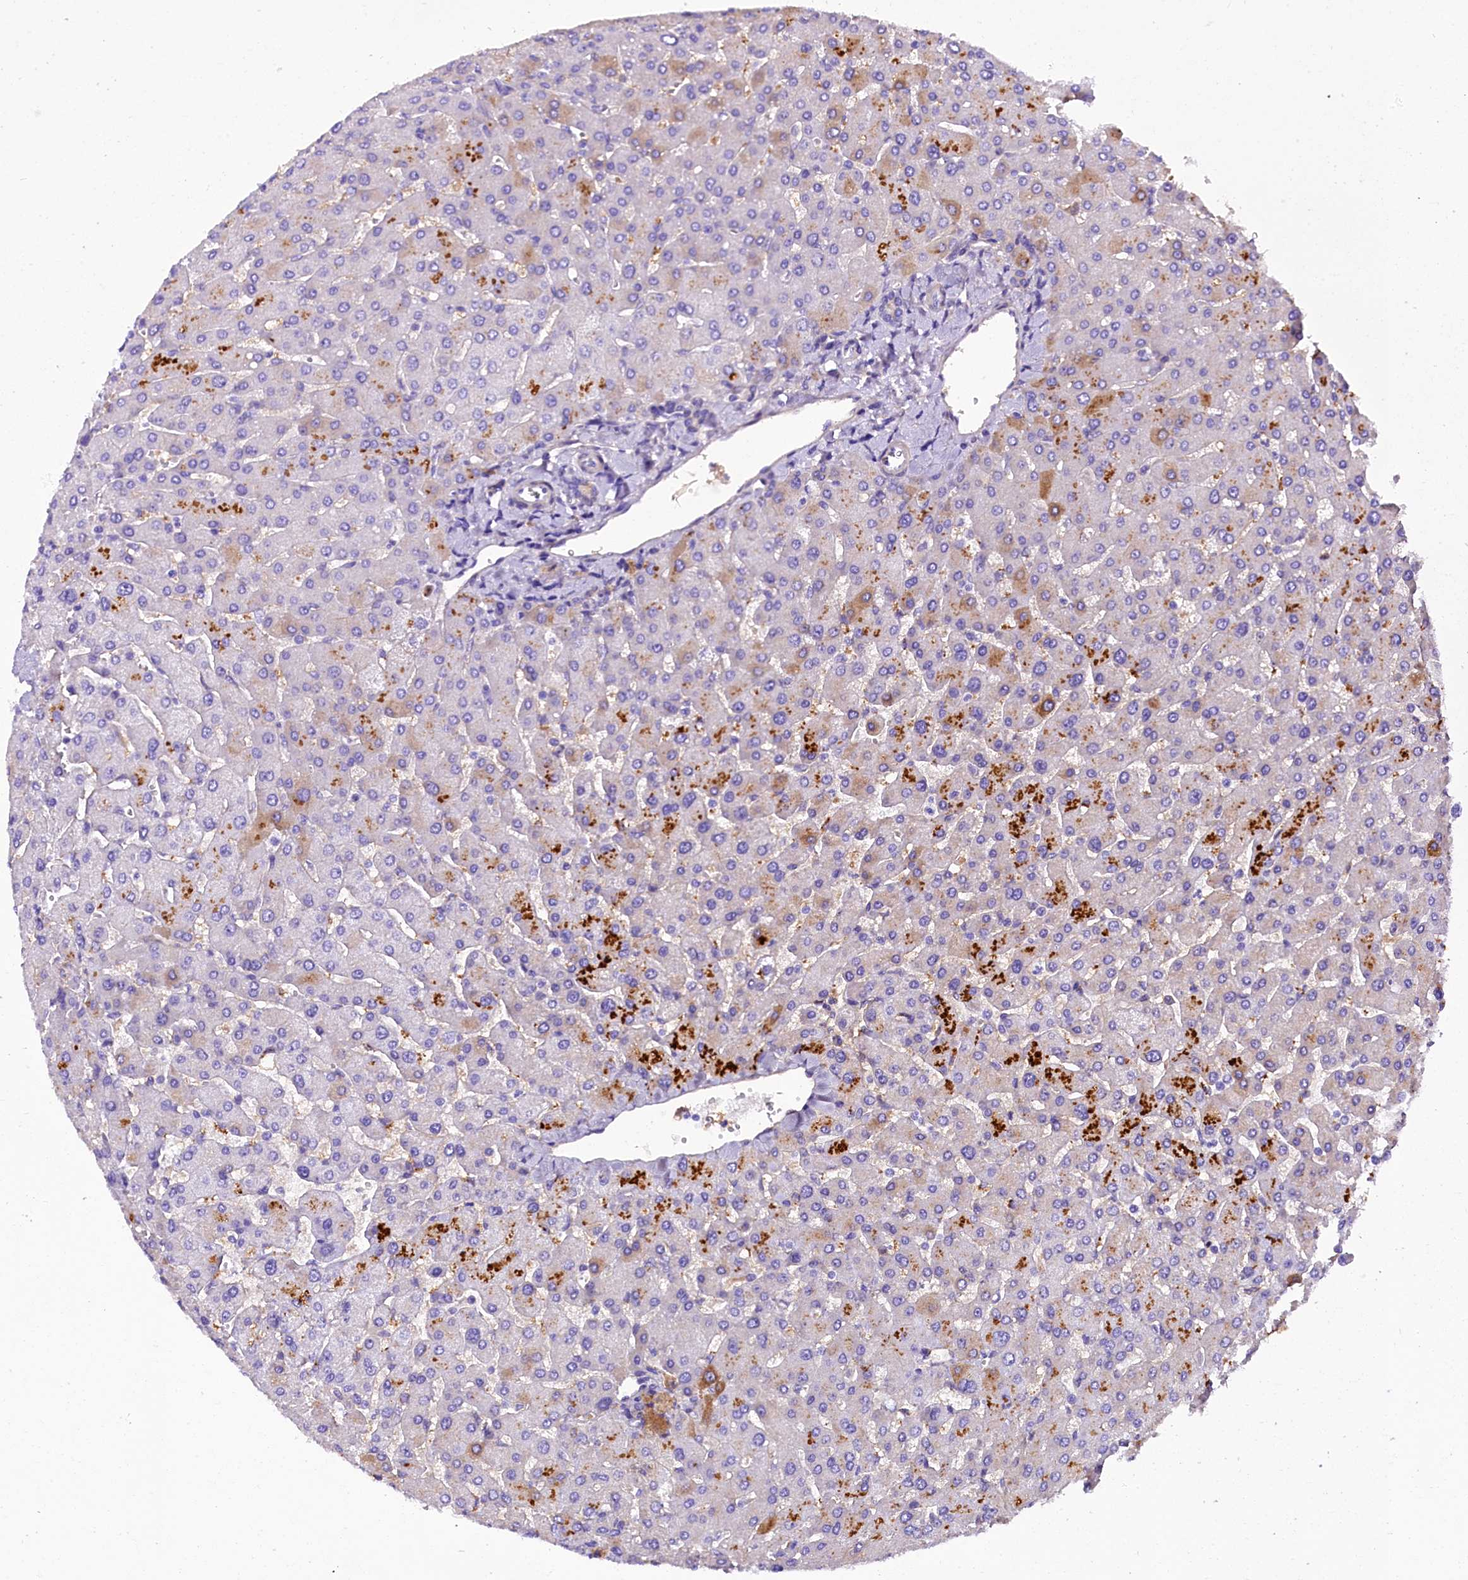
{"staining": {"intensity": "negative", "quantity": "none", "location": "none"}, "tissue": "liver", "cell_type": "Cholangiocytes", "image_type": "normal", "snomed": [{"axis": "morphology", "description": "Normal tissue, NOS"}, {"axis": "topography", "description": "Liver"}], "caption": "This is an immunohistochemistry (IHC) histopathology image of unremarkable human liver. There is no positivity in cholangiocytes.", "gene": "SOD3", "patient": {"sex": "male", "age": 55}}